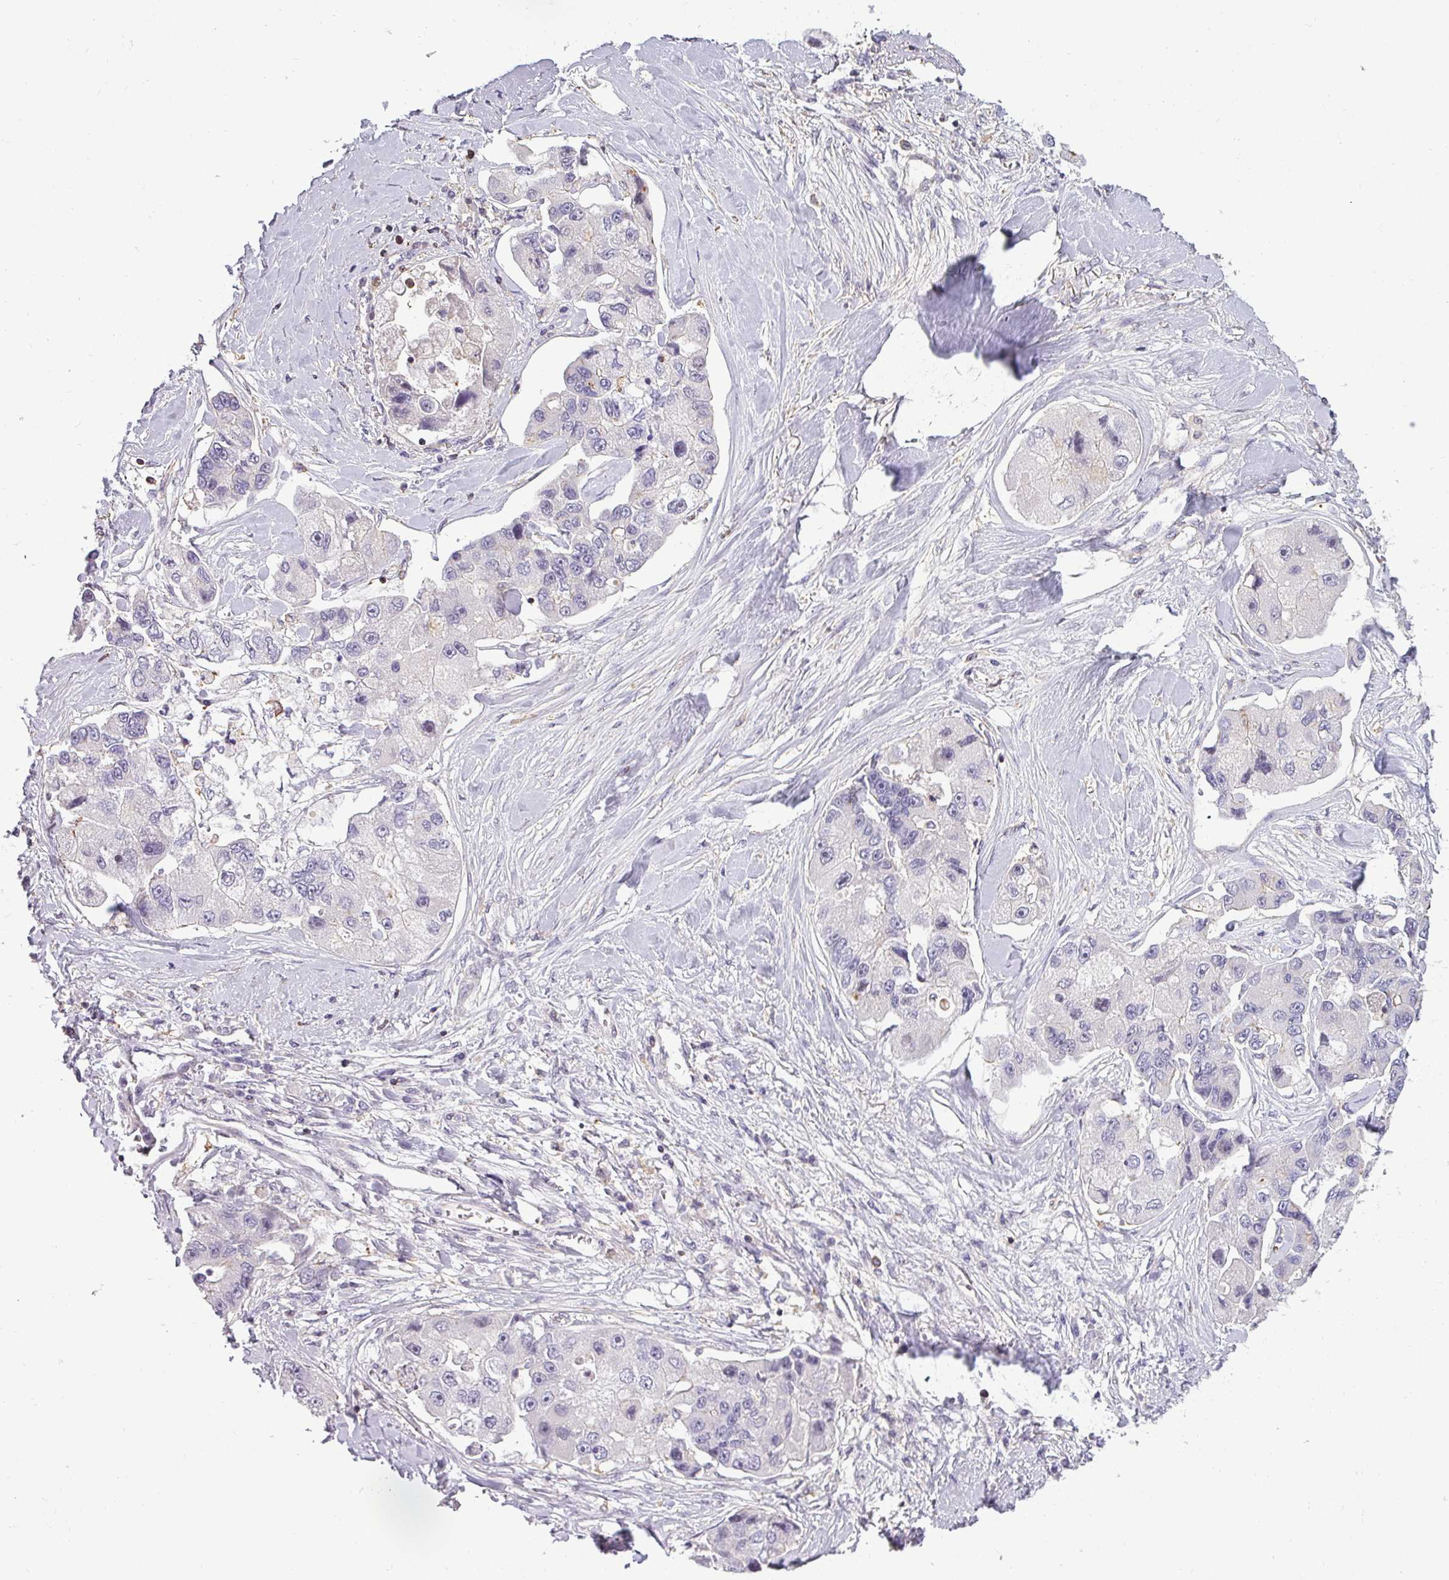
{"staining": {"intensity": "negative", "quantity": "none", "location": "none"}, "tissue": "lung cancer", "cell_type": "Tumor cells", "image_type": "cancer", "snomed": [{"axis": "morphology", "description": "Adenocarcinoma, NOS"}, {"axis": "topography", "description": "Lung"}], "caption": "This micrograph is of lung cancer stained with immunohistochemistry to label a protein in brown with the nuclei are counter-stained blue. There is no expression in tumor cells.", "gene": "ZNF835", "patient": {"sex": "female", "age": 54}}